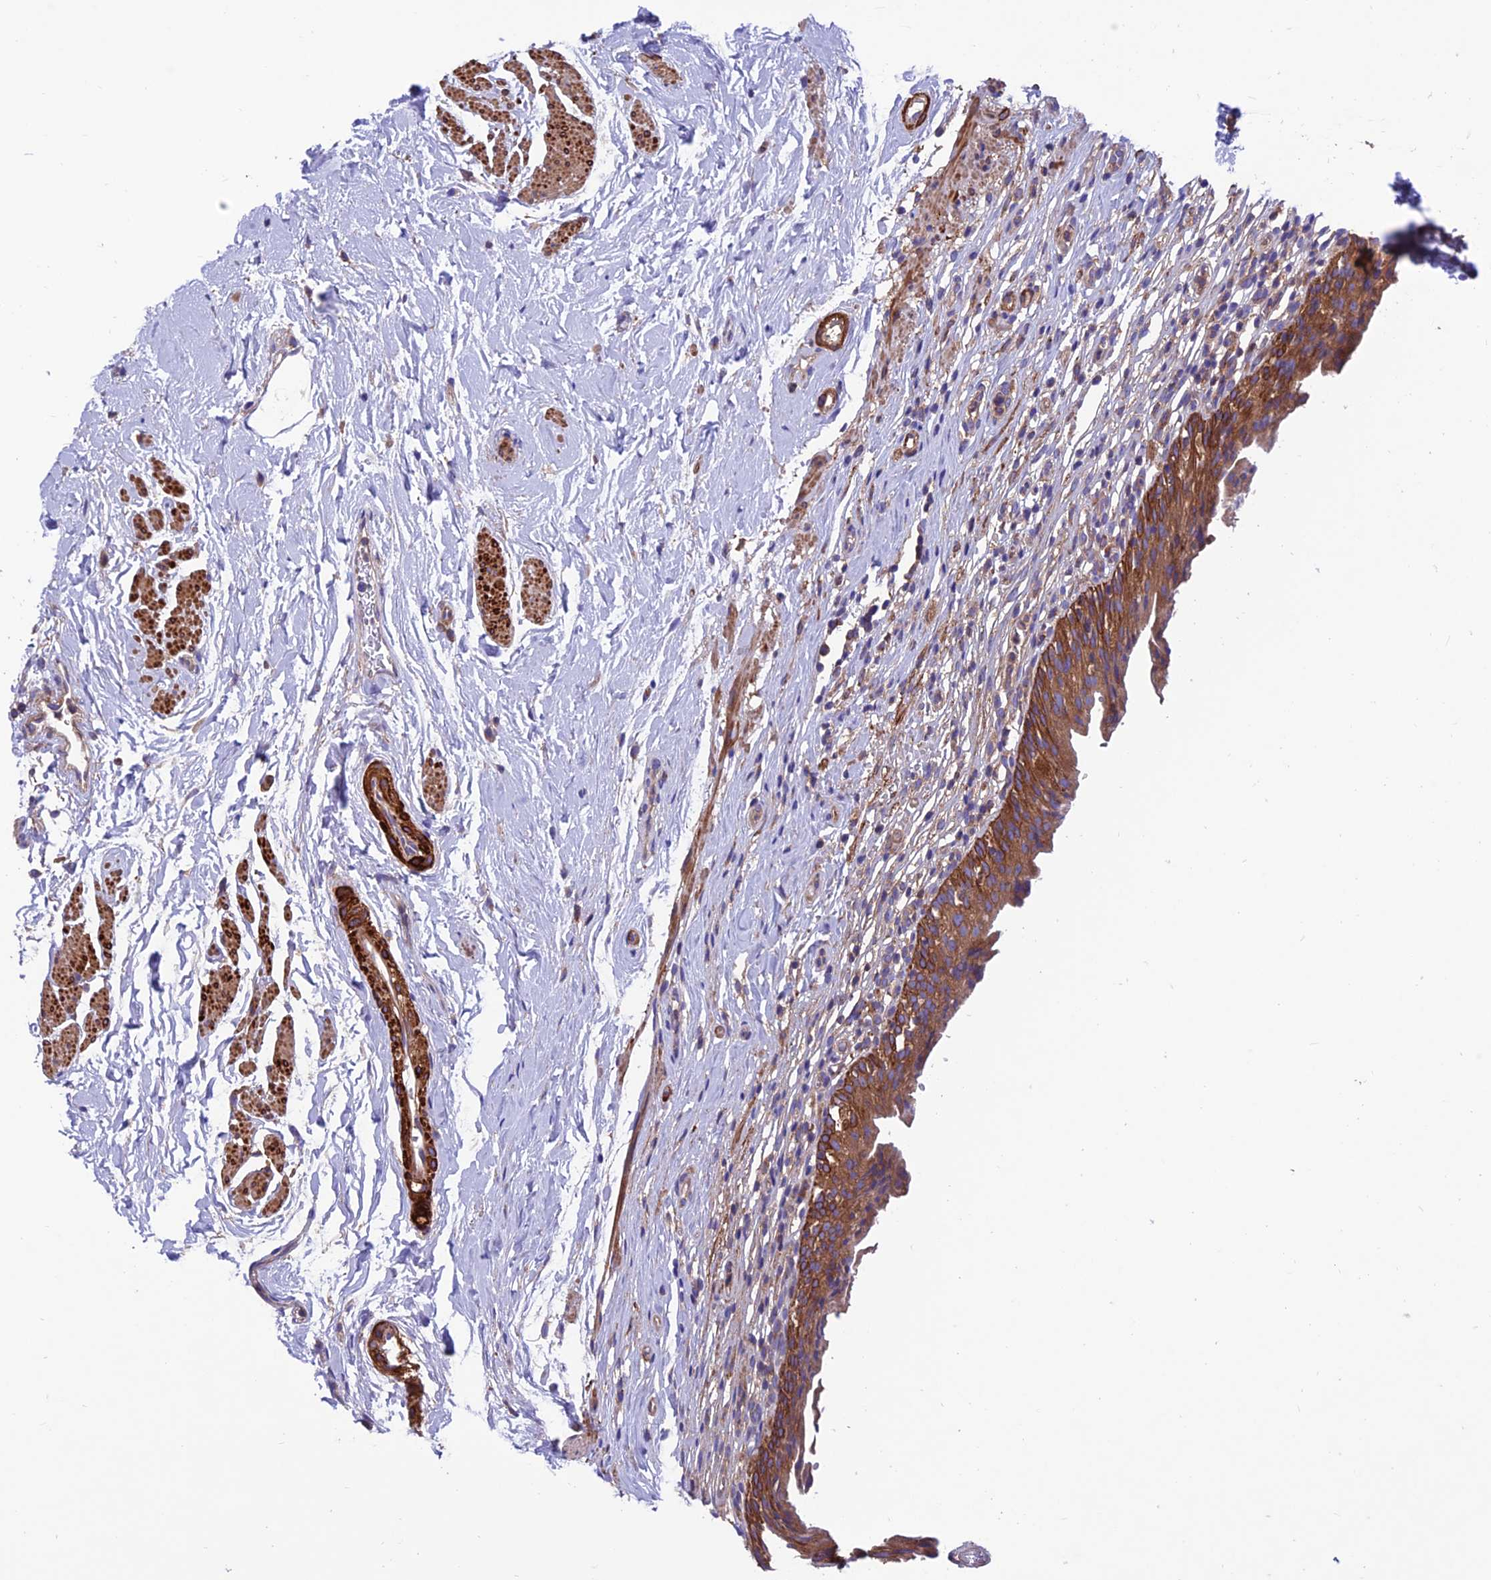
{"staining": {"intensity": "strong", "quantity": ">75%", "location": "cytoplasmic/membranous"}, "tissue": "urinary bladder", "cell_type": "Urothelial cells", "image_type": "normal", "snomed": [{"axis": "morphology", "description": "Normal tissue, NOS"}, {"axis": "morphology", "description": "Inflammation, NOS"}, {"axis": "topography", "description": "Urinary bladder"}], "caption": "Immunohistochemical staining of normal human urinary bladder reveals strong cytoplasmic/membranous protein expression in approximately >75% of urothelial cells. Using DAB (3,3'-diaminobenzidine) (brown) and hematoxylin (blue) stains, captured at high magnification using brightfield microscopy.", "gene": "VPS16", "patient": {"sex": "male", "age": 63}}